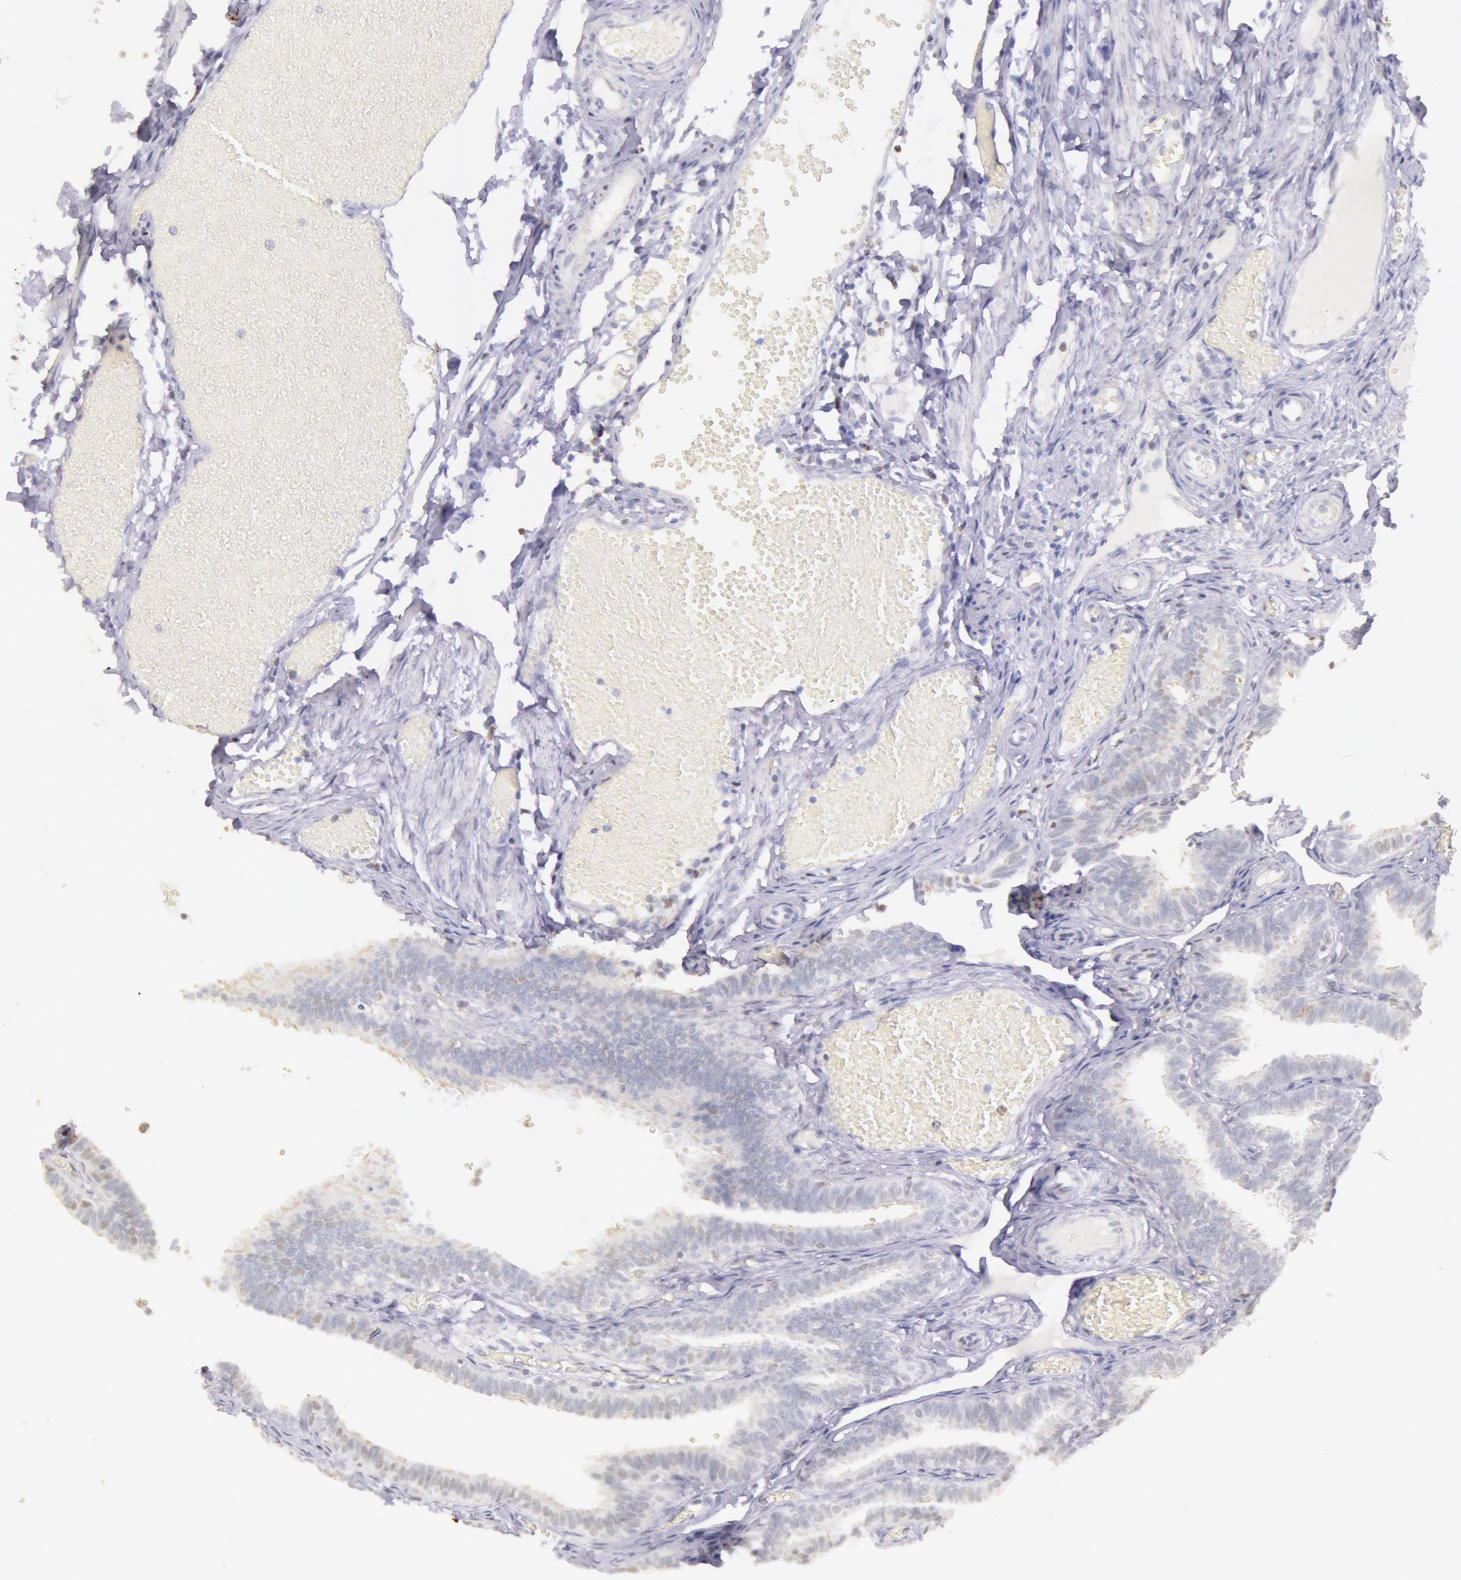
{"staining": {"intensity": "weak", "quantity": "25%-75%", "location": "cytoplasmic/membranous"}, "tissue": "fallopian tube", "cell_type": "Glandular cells", "image_type": "normal", "snomed": [{"axis": "morphology", "description": "Normal tissue, NOS"}, {"axis": "topography", "description": "Fallopian tube"}], "caption": "This image demonstrates benign fallopian tube stained with immunohistochemistry (IHC) to label a protein in brown. The cytoplasmic/membranous of glandular cells show weak positivity for the protein. Nuclei are counter-stained blue.", "gene": "FRMD6", "patient": {"sex": "female", "age": 29}}